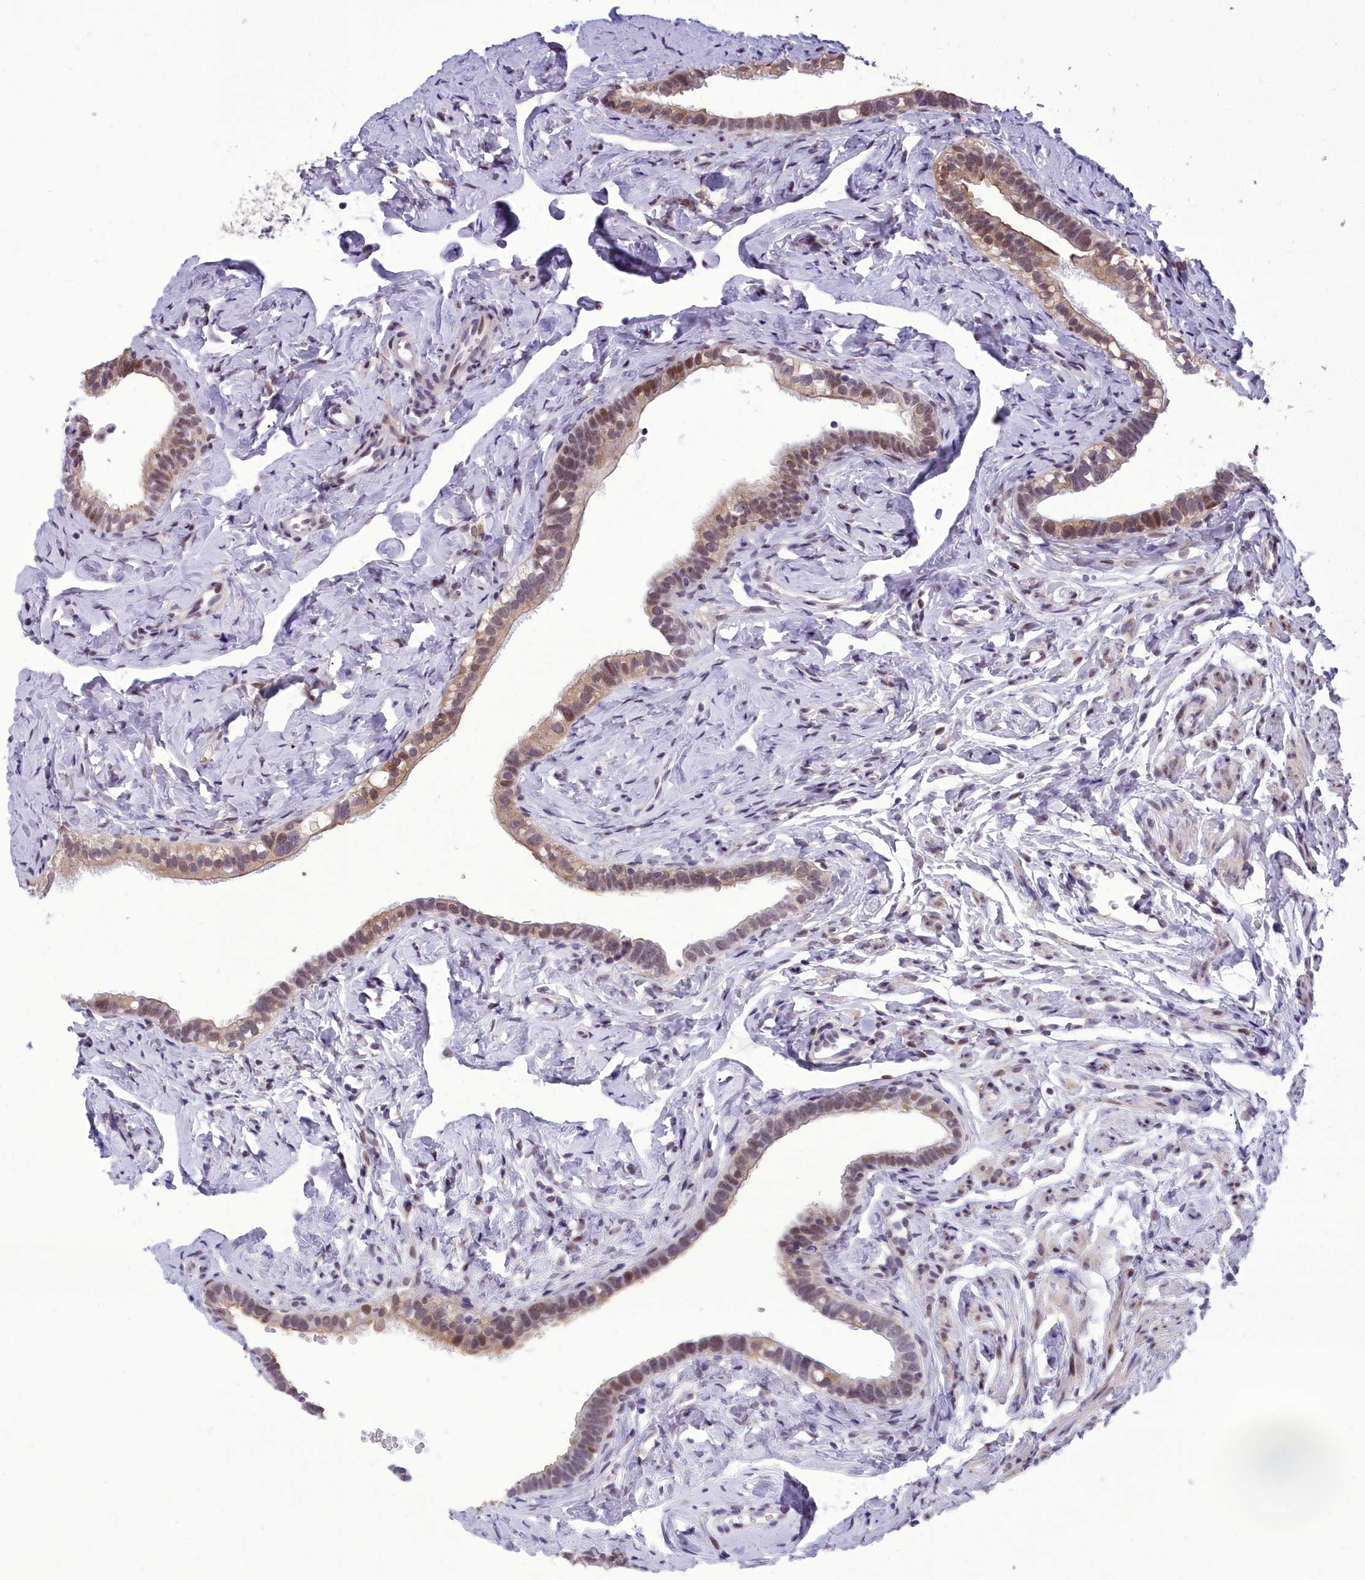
{"staining": {"intensity": "strong", "quantity": ">75%", "location": "cytoplasmic/membranous,nuclear"}, "tissue": "fallopian tube", "cell_type": "Glandular cells", "image_type": "normal", "snomed": [{"axis": "morphology", "description": "Normal tissue, NOS"}, {"axis": "topography", "description": "Fallopian tube"}], "caption": "Protein expression analysis of unremarkable fallopian tube demonstrates strong cytoplasmic/membranous,nuclear staining in approximately >75% of glandular cells.", "gene": "CEACAM19", "patient": {"sex": "female", "age": 66}}